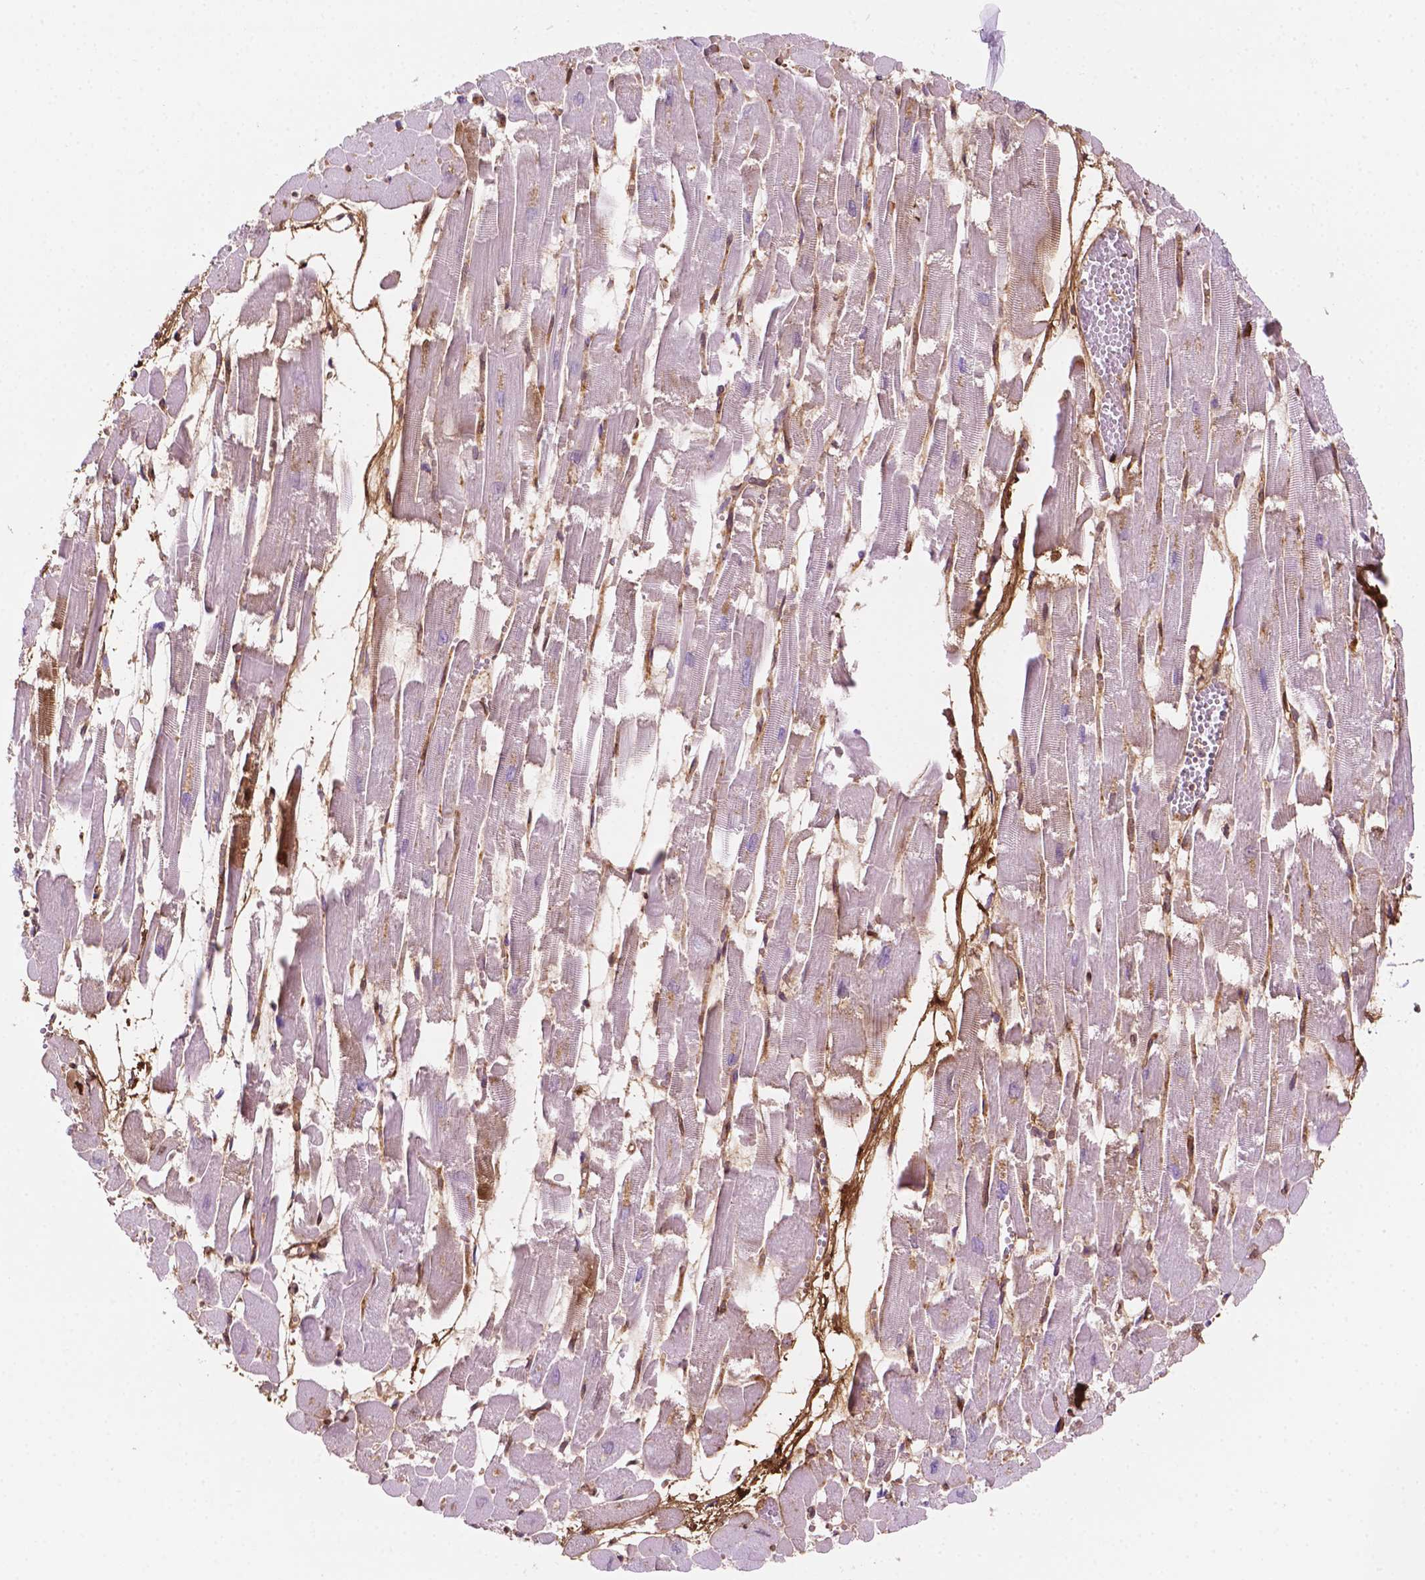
{"staining": {"intensity": "moderate", "quantity": "<25%", "location": "cytoplasmic/membranous,nuclear"}, "tissue": "heart muscle", "cell_type": "Cardiomyocytes", "image_type": "normal", "snomed": [{"axis": "morphology", "description": "Normal tissue, NOS"}, {"axis": "topography", "description": "Heart"}], "caption": "Heart muscle stained with a brown dye displays moderate cytoplasmic/membranous,nuclear positive expression in approximately <25% of cardiomyocytes.", "gene": "DCN", "patient": {"sex": "female", "age": 52}}